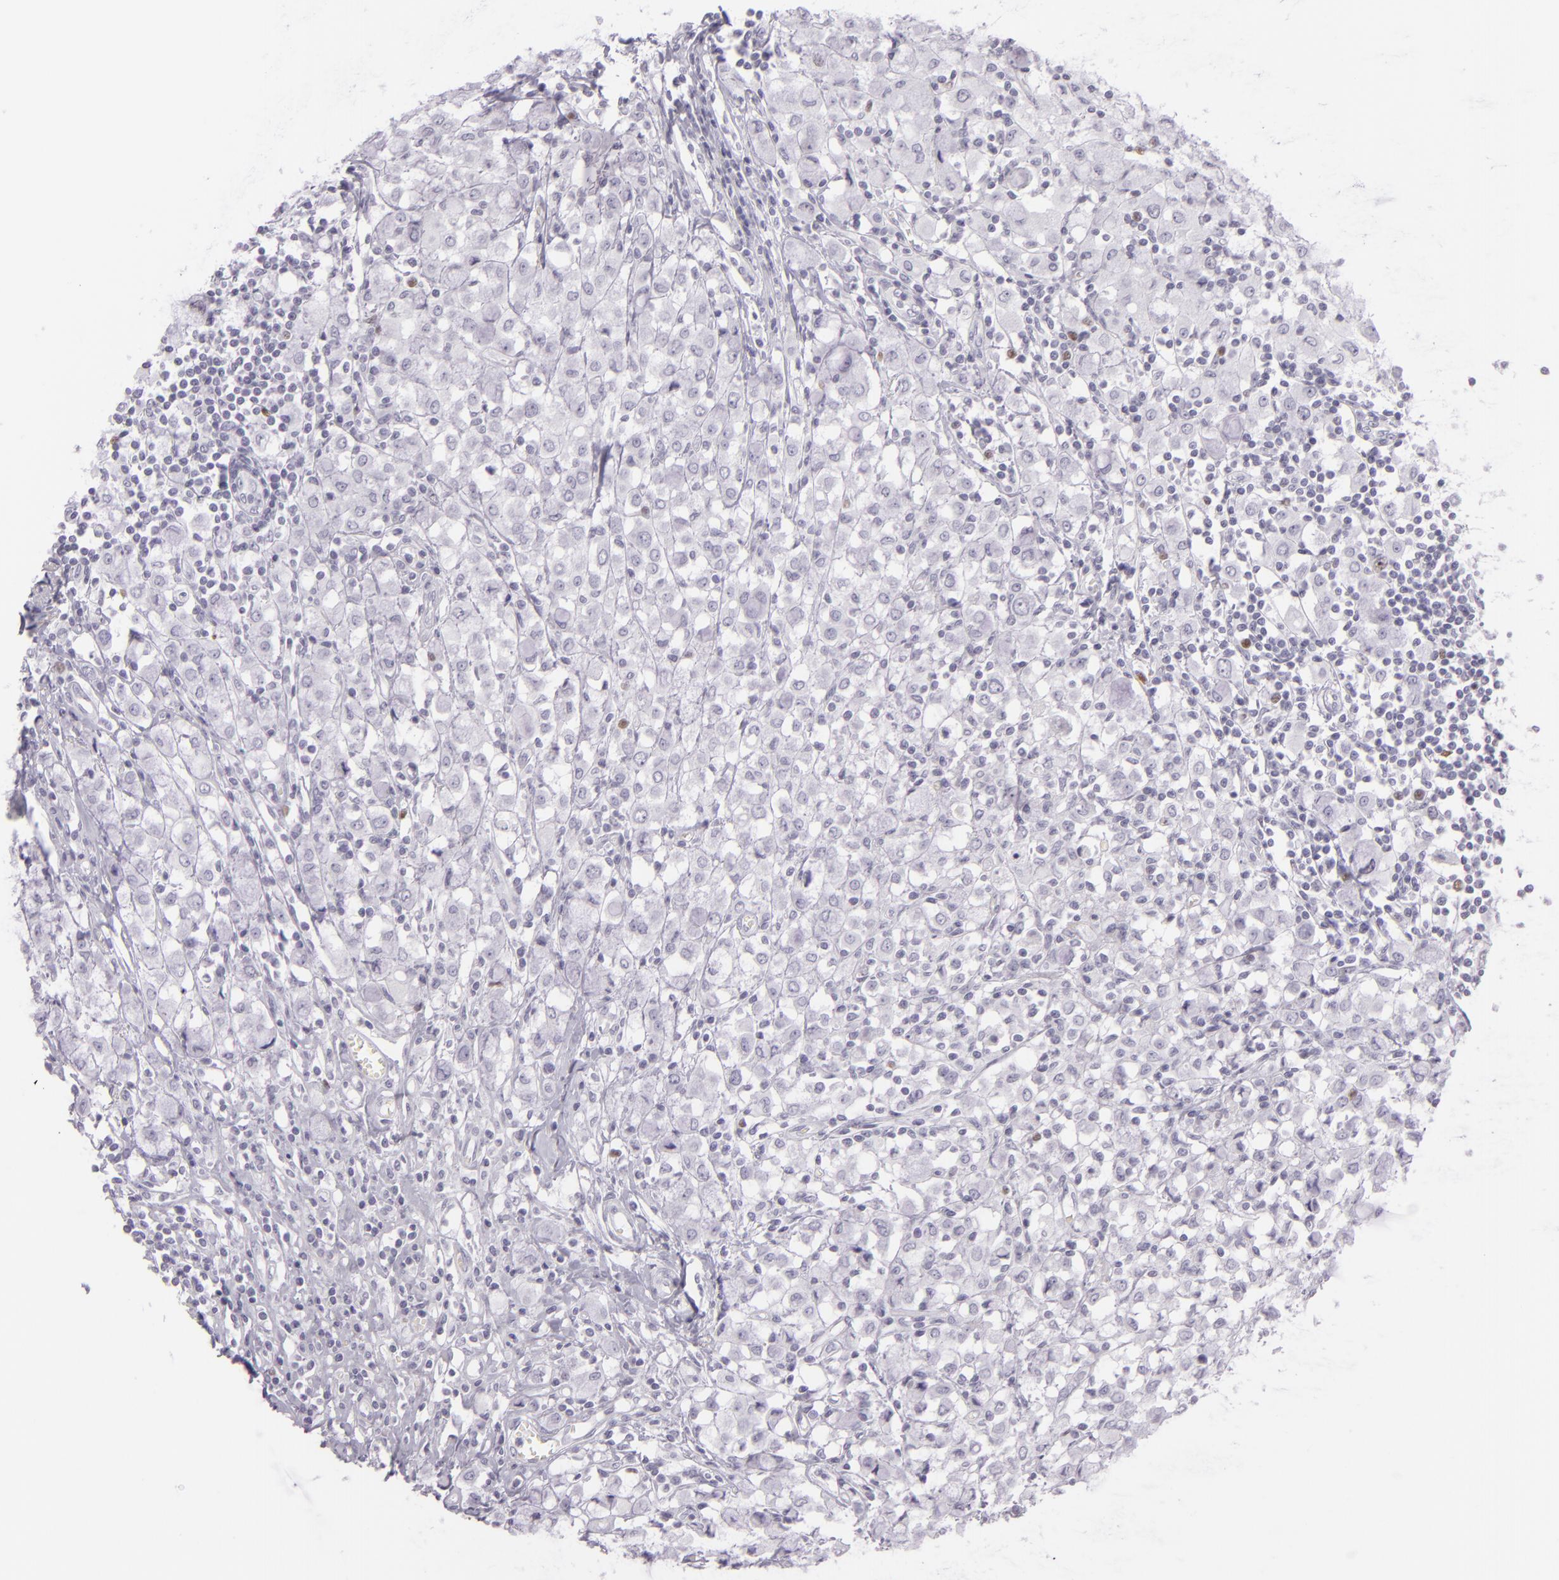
{"staining": {"intensity": "negative", "quantity": "none", "location": "none"}, "tissue": "breast cancer", "cell_type": "Tumor cells", "image_type": "cancer", "snomed": [{"axis": "morphology", "description": "Lobular carcinoma"}, {"axis": "topography", "description": "Breast"}], "caption": "Immunohistochemistry of breast cancer (lobular carcinoma) demonstrates no staining in tumor cells. Brightfield microscopy of IHC stained with DAB (brown) and hematoxylin (blue), captured at high magnification.", "gene": "MCM3", "patient": {"sex": "female", "age": 85}}